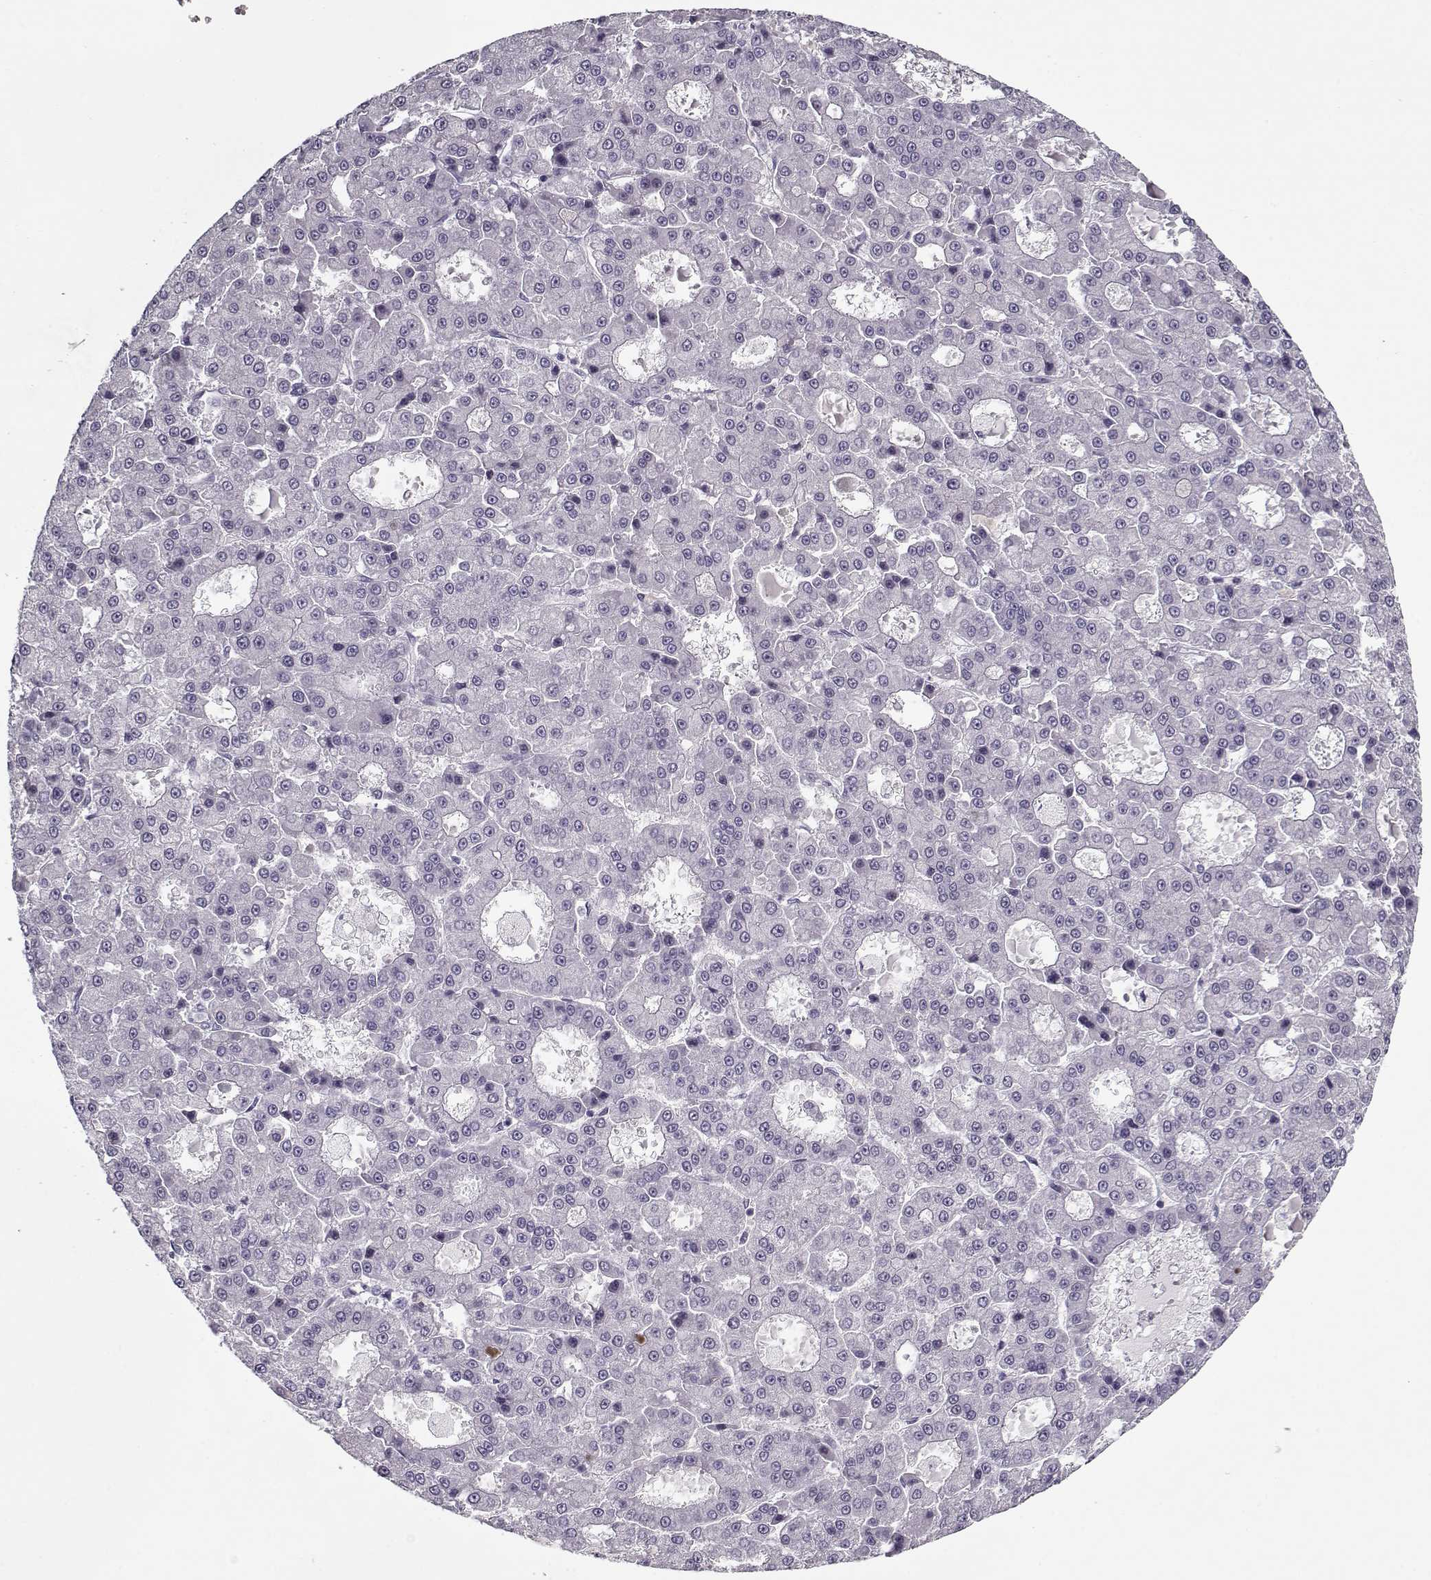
{"staining": {"intensity": "negative", "quantity": "none", "location": "none"}, "tissue": "liver cancer", "cell_type": "Tumor cells", "image_type": "cancer", "snomed": [{"axis": "morphology", "description": "Carcinoma, Hepatocellular, NOS"}, {"axis": "topography", "description": "Liver"}], "caption": "Tumor cells show no significant positivity in hepatocellular carcinoma (liver). The staining is performed using DAB brown chromogen with nuclei counter-stained in using hematoxylin.", "gene": "CCDC136", "patient": {"sex": "male", "age": 70}}